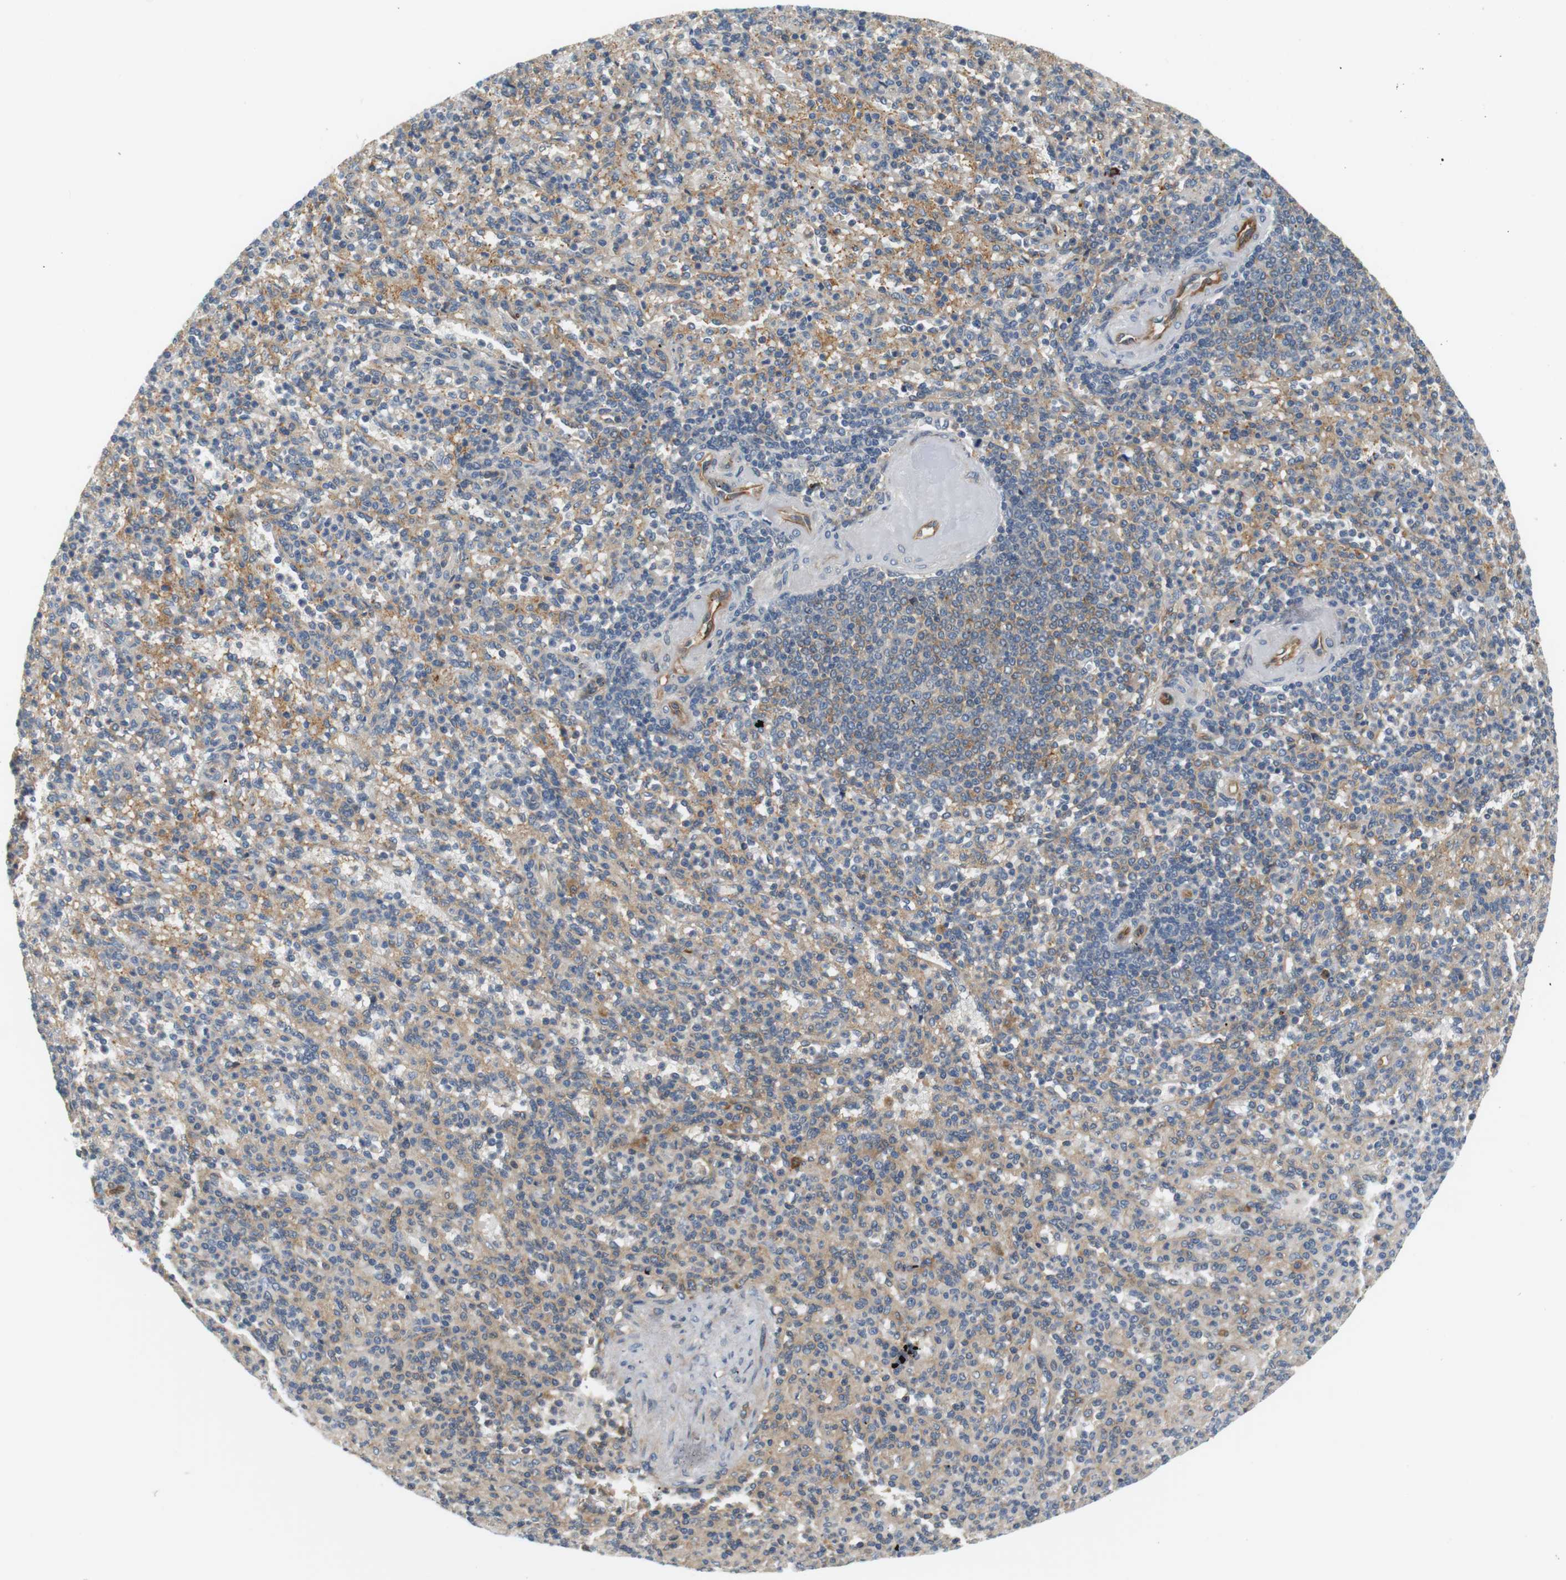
{"staining": {"intensity": "moderate", "quantity": "25%-75%", "location": "cytoplasmic/membranous"}, "tissue": "spleen", "cell_type": "Cells in red pulp", "image_type": "normal", "snomed": [{"axis": "morphology", "description": "Normal tissue, NOS"}, {"axis": "topography", "description": "Spleen"}], "caption": "Normal spleen was stained to show a protein in brown. There is medium levels of moderate cytoplasmic/membranous positivity in approximately 25%-75% of cells in red pulp.", "gene": "SH3GLB1", "patient": {"sex": "female", "age": 74}}